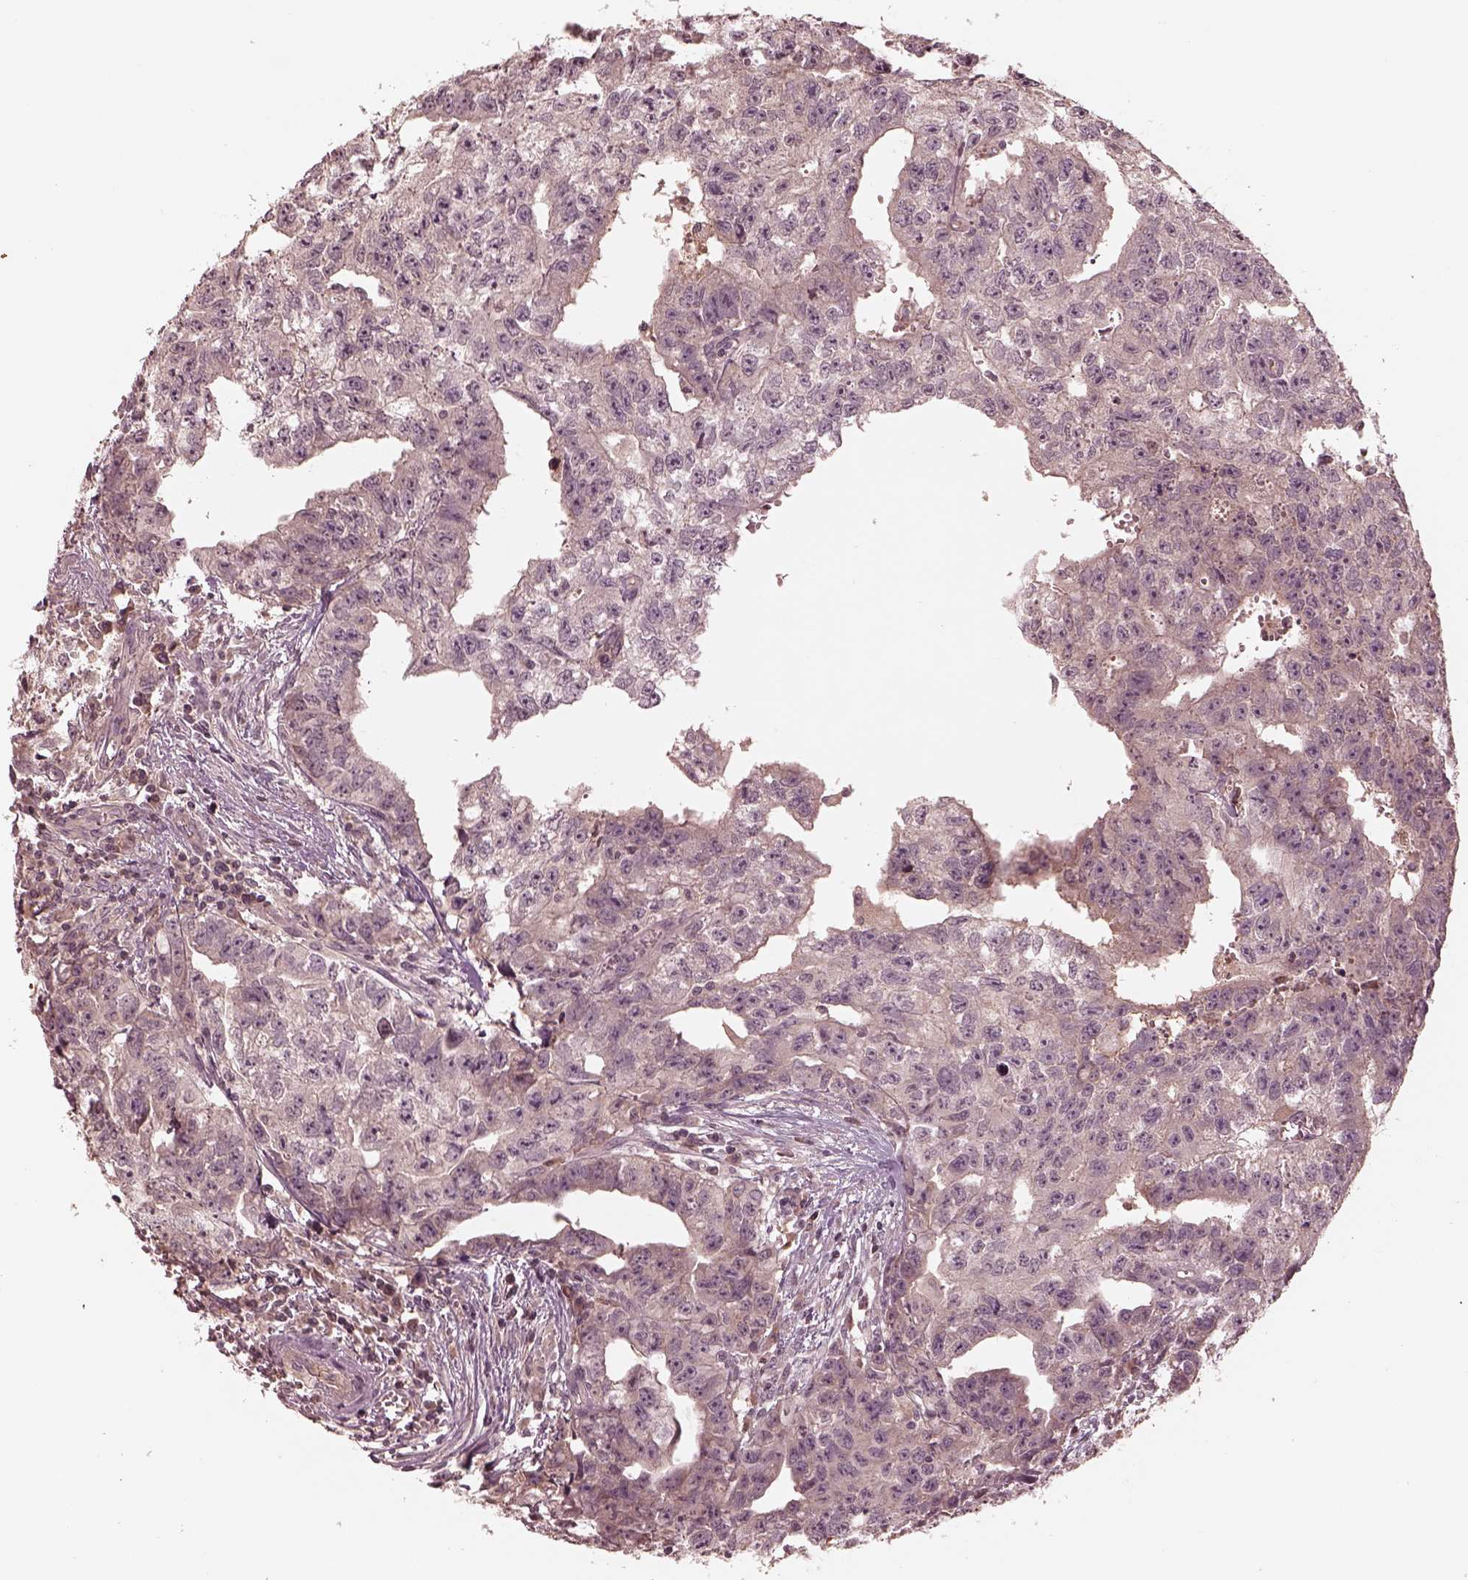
{"staining": {"intensity": "negative", "quantity": "none", "location": "none"}, "tissue": "testis cancer", "cell_type": "Tumor cells", "image_type": "cancer", "snomed": [{"axis": "morphology", "description": "Carcinoma, Embryonal, NOS"}, {"axis": "morphology", "description": "Teratoma, malignant, NOS"}, {"axis": "topography", "description": "Testis"}], "caption": "High magnification brightfield microscopy of malignant teratoma (testis) stained with DAB (brown) and counterstained with hematoxylin (blue): tumor cells show no significant expression. The staining was performed using DAB (3,3'-diaminobenzidine) to visualize the protein expression in brown, while the nuclei were stained in blue with hematoxylin (Magnification: 20x).", "gene": "TF", "patient": {"sex": "male", "age": 24}}